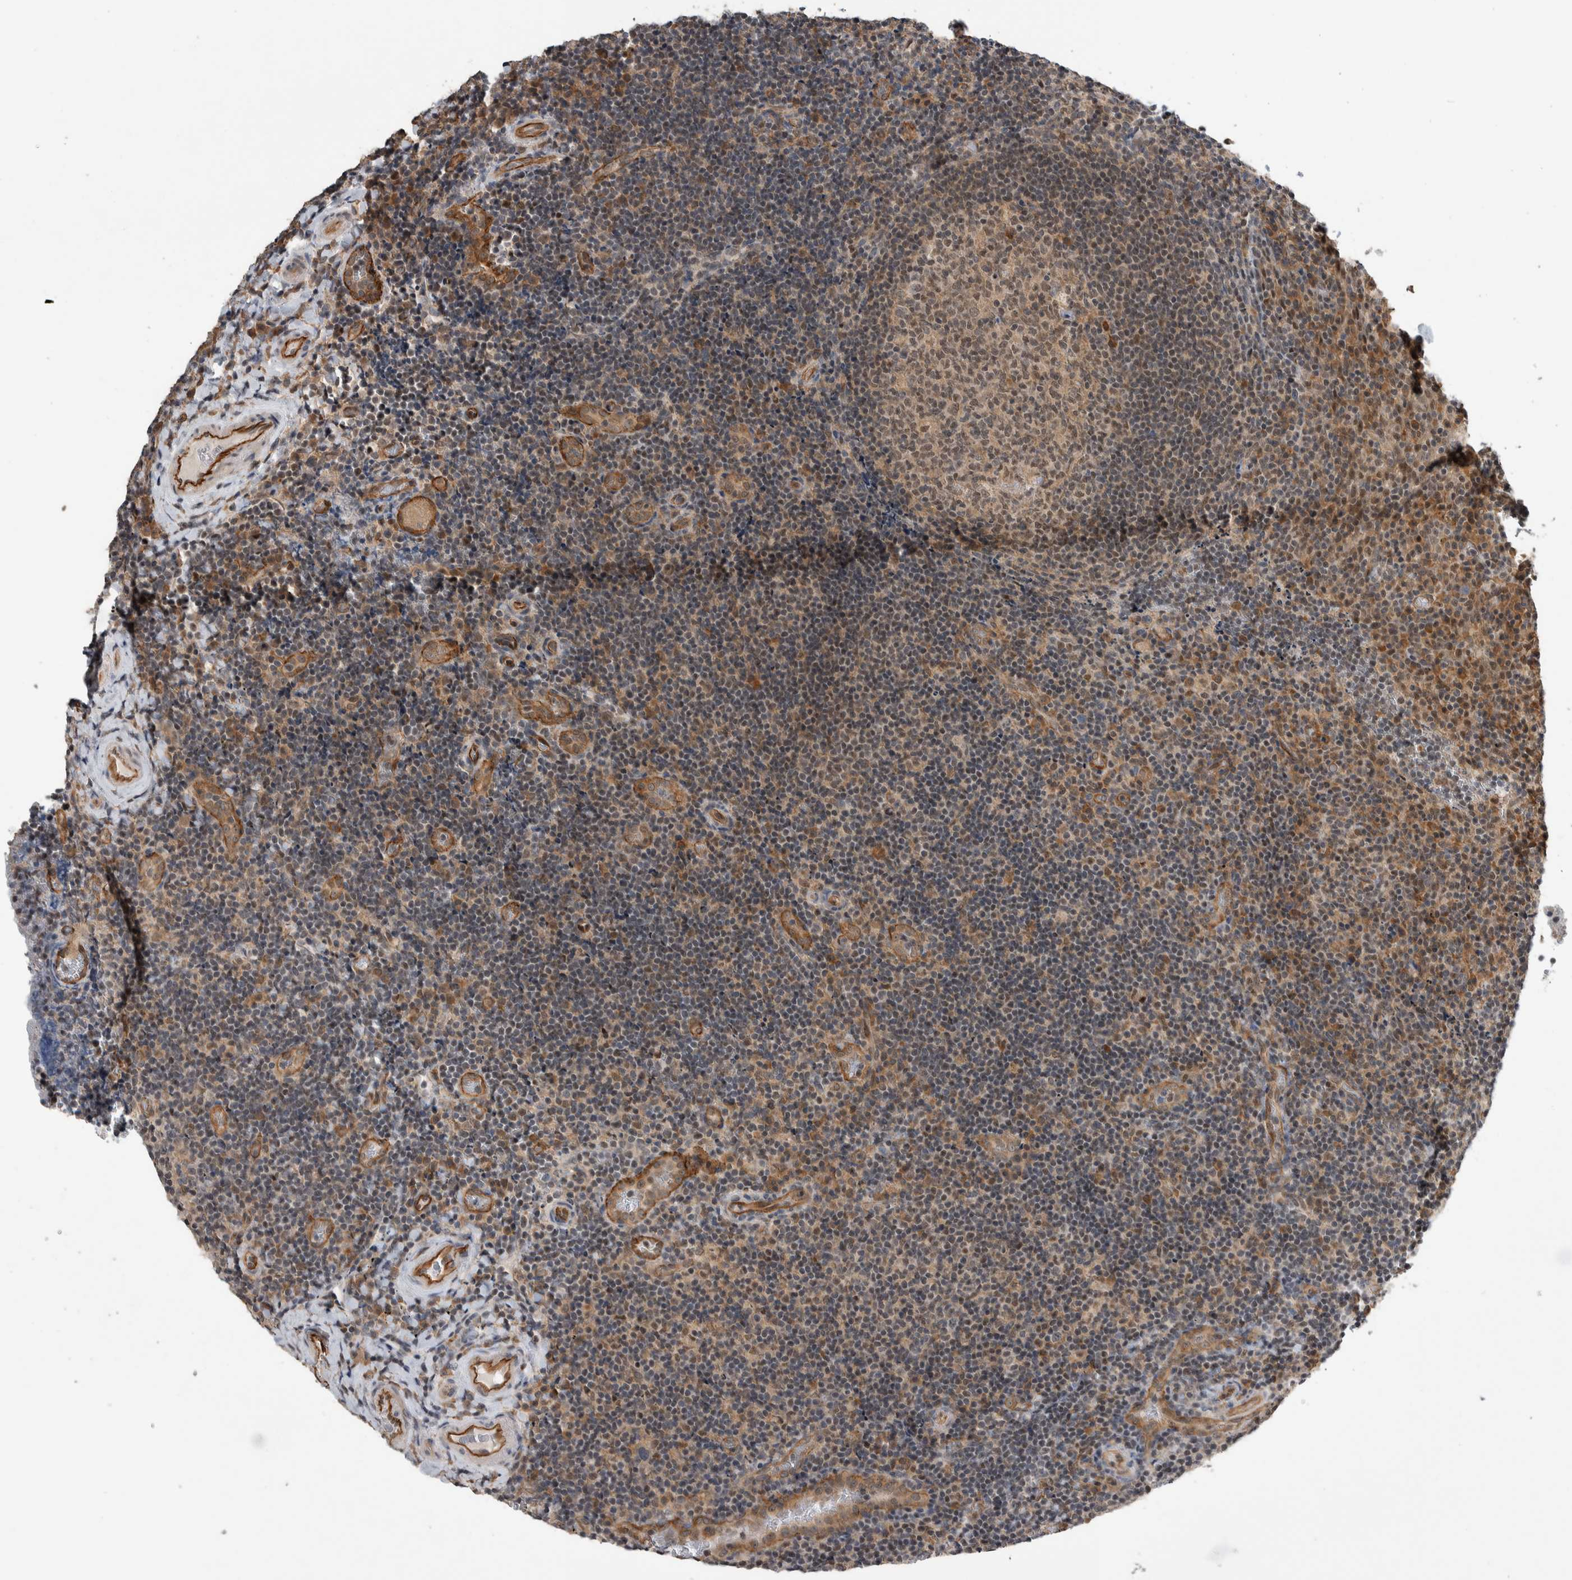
{"staining": {"intensity": "weak", "quantity": "<25%", "location": "cytoplasmic/membranous"}, "tissue": "lymphoma", "cell_type": "Tumor cells", "image_type": "cancer", "snomed": [{"axis": "morphology", "description": "Malignant lymphoma, non-Hodgkin's type, High grade"}, {"axis": "topography", "description": "Tonsil"}], "caption": "The photomicrograph demonstrates no significant positivity in tumor cells of lymphoma.", "gene": "PRDM4", "patient": {"sex": "female", "age": 36}}